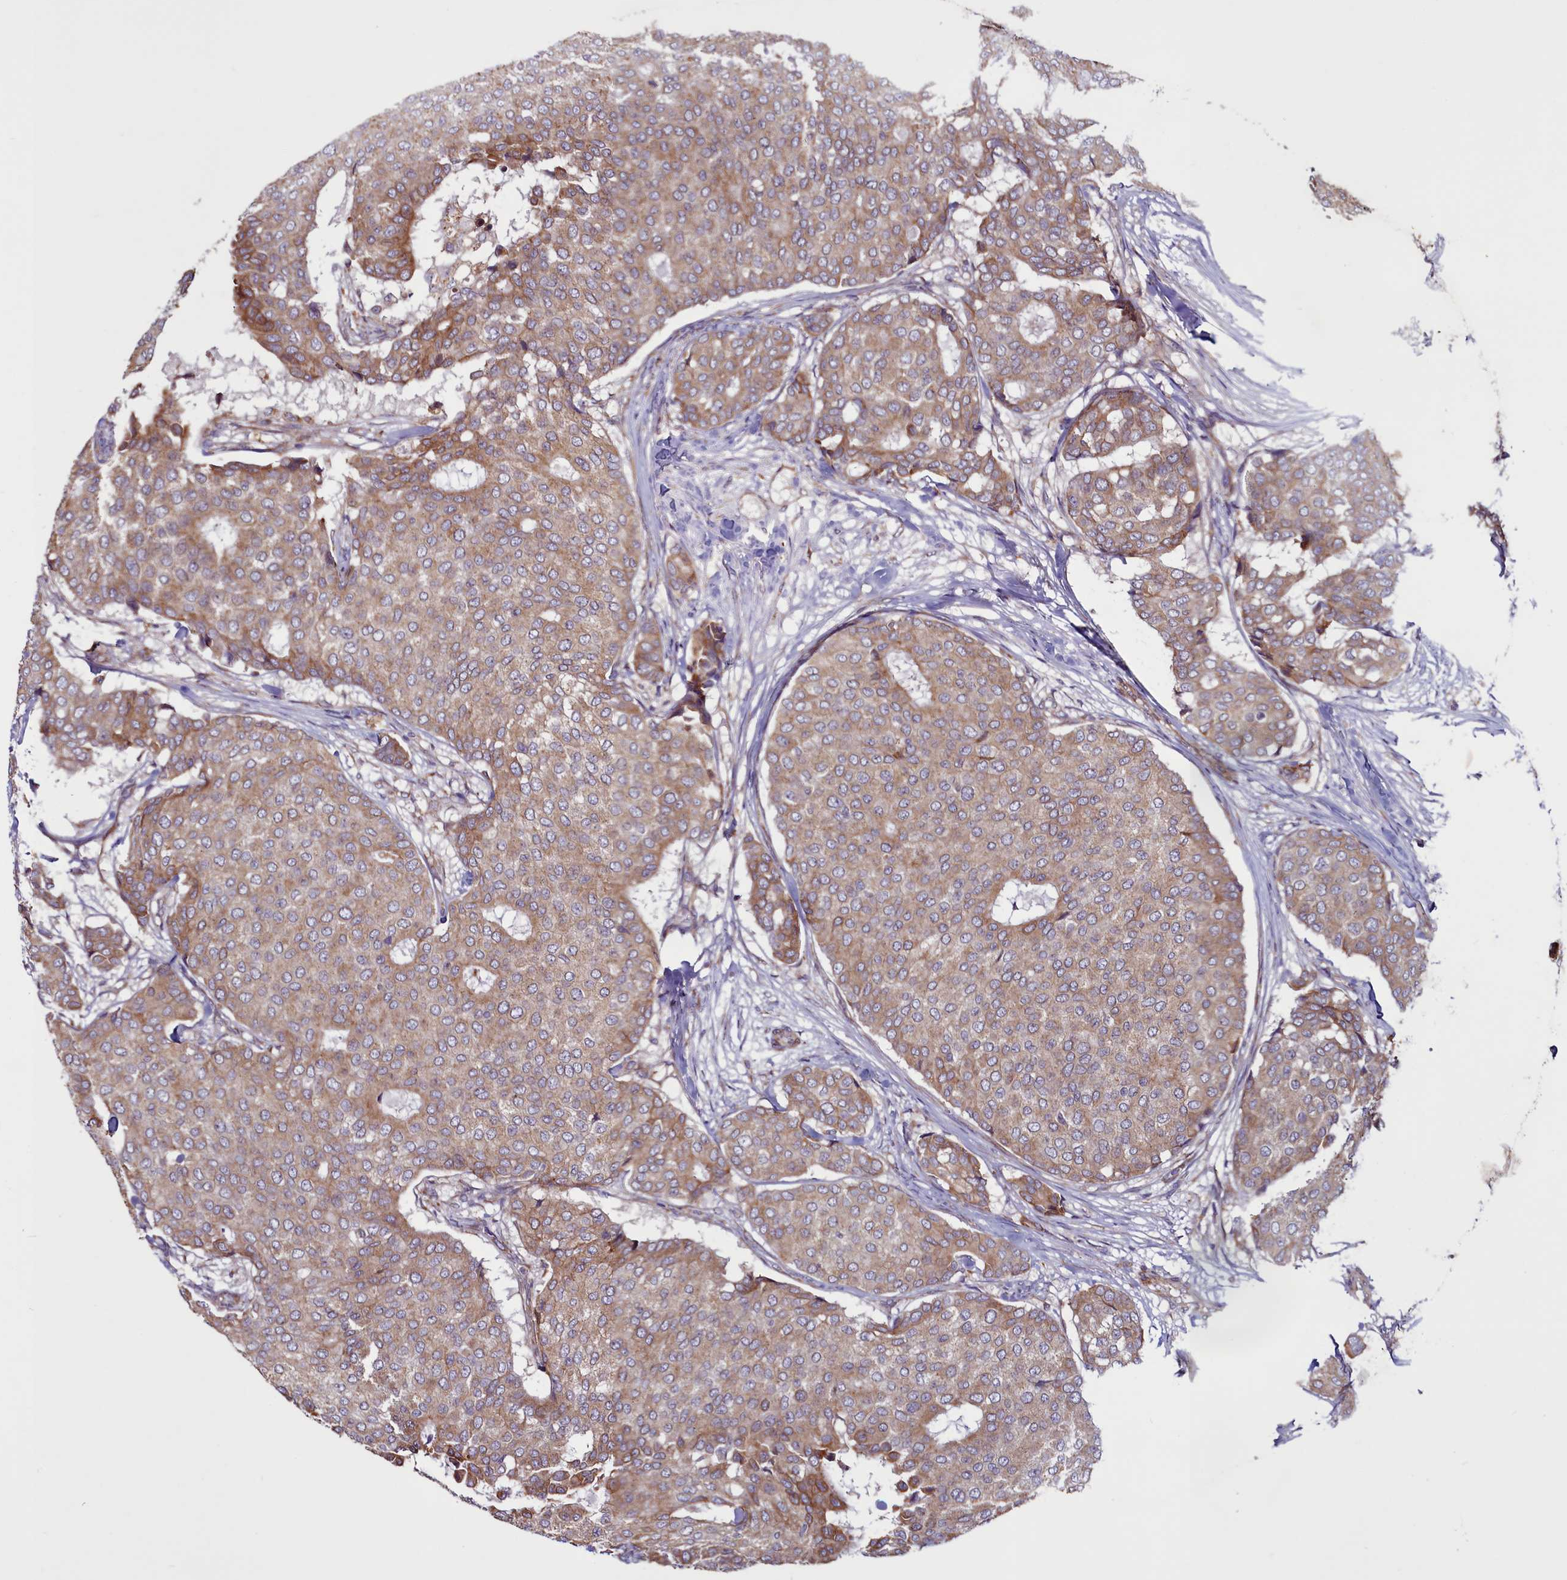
{"staining": {"intensity": "moderate", "quantity": ">75%", "location": "cytoplasmic/membranous"}, "tissue": "breast cancer", "cell_type": "Tumor cells", "image_type": "cancer", "snomed": [{"axis": "morphology", "description": "Duct carcinoma"}, {"axis": "topography", "description": "Breast"}], "caption": "Immunohistochemistry staining of breast intraductal carcinoma, which reveals medium levels of moderate cytoplasmic/membranous positivity in approximately >75% of tumor cells indicating moderate cytoplasmic/membranous protein positivity. The staining was performed using DAB (brown) for protein detection and nuclei were counterstained in hematoxylin (blue).", "gene": "MCRIP1", "patient": {"sex": "female", "age": 75}}